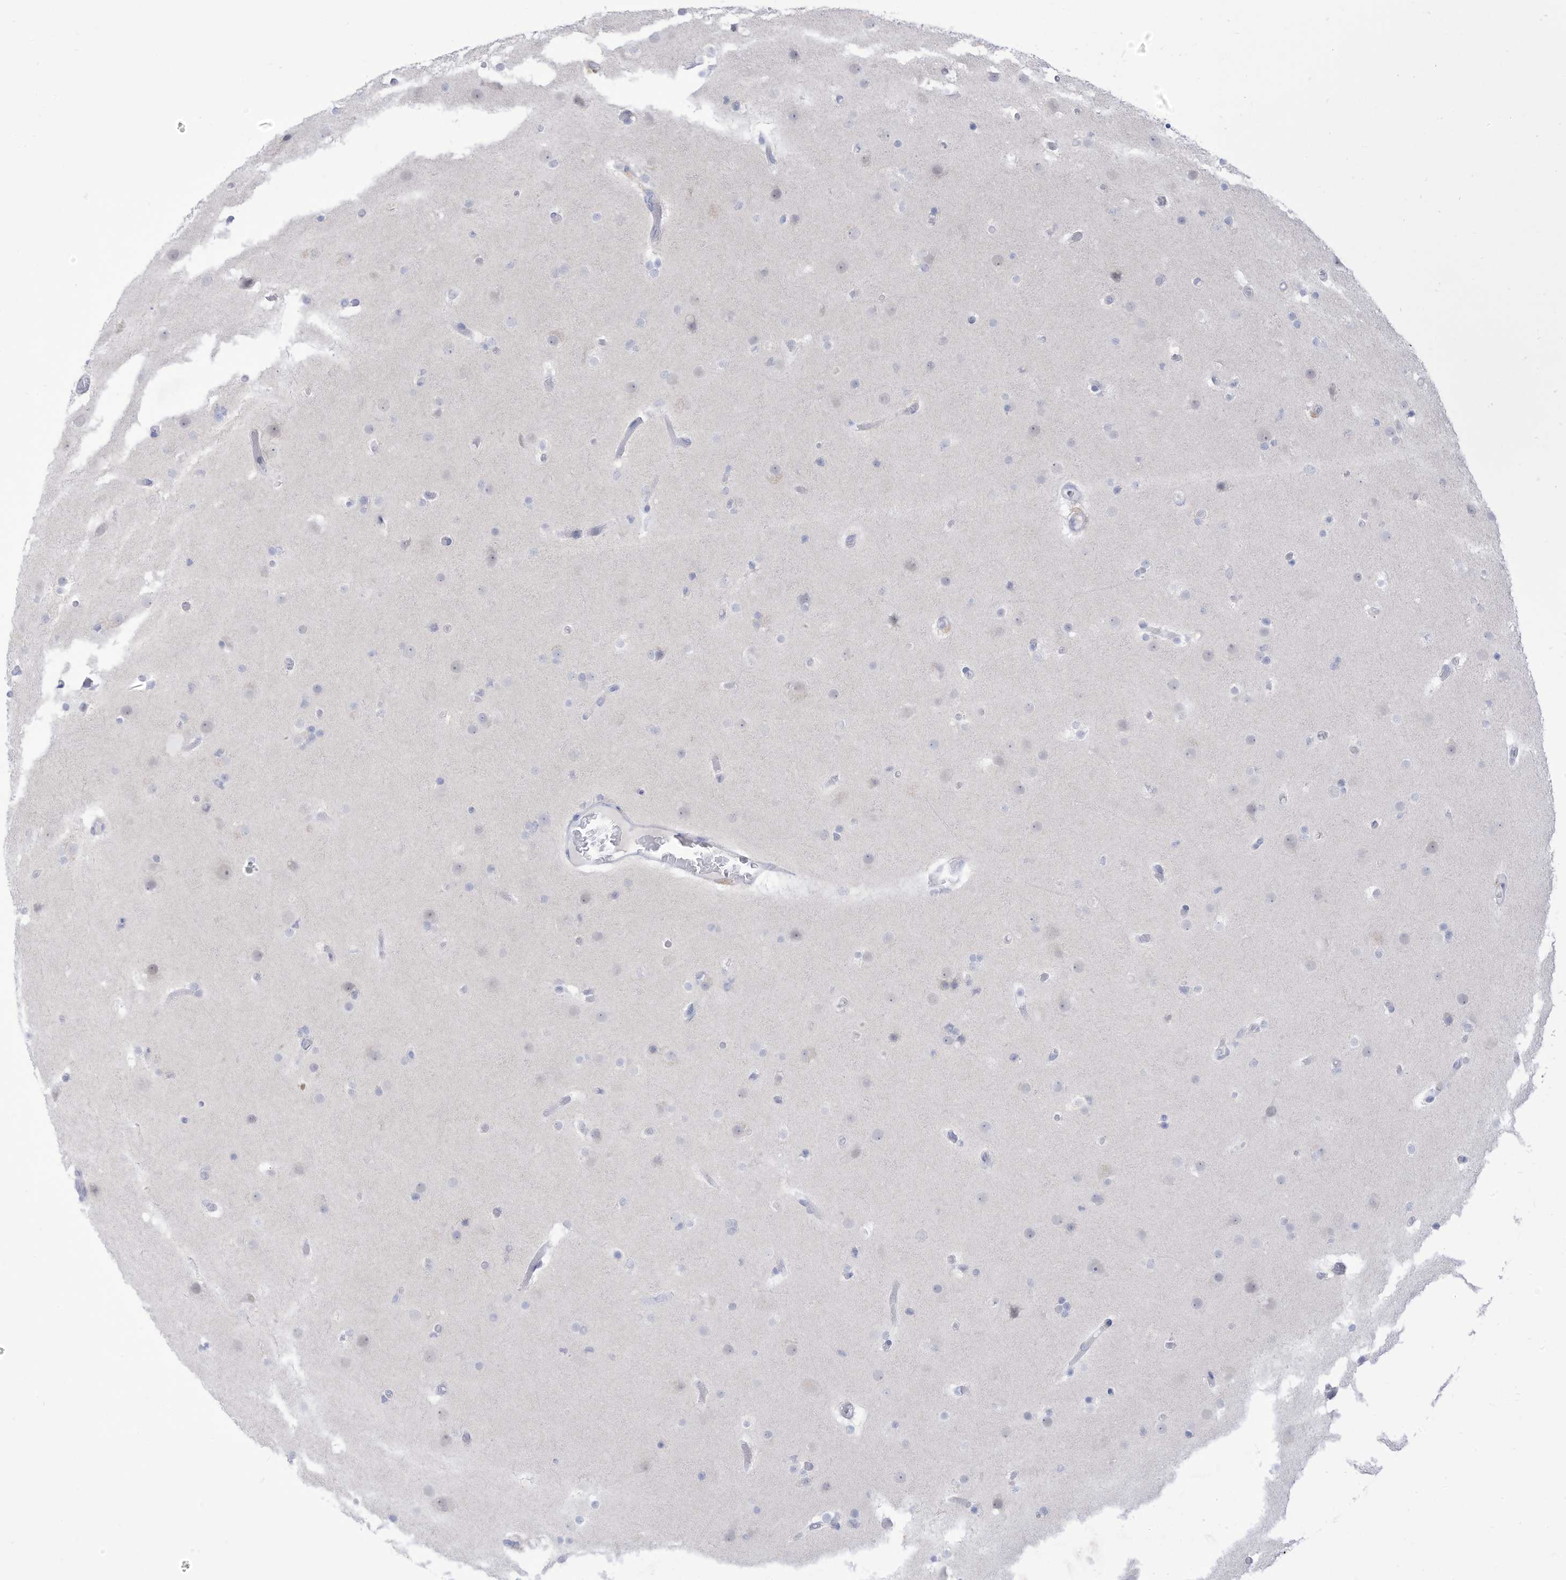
{"staining": {"intensity": "negative", "quantity": "none", "location": "none"}, "tissue": "glioma", "cell_type": "Tumor cells", "image_type": "cancer", "snomed": [{"axis": "morphology", "description": "Glioma, malignant, High grade"}, {"axis": "topography", "description": "Cerebral cortex"}], "caption": "This is an immunohistochemistry (IHC) photomicrograph of malignant glioma (high-grade). There is no expression in tumor cells.", "gene": "OGT", "patient": {"sex": "female", "age": 36}}